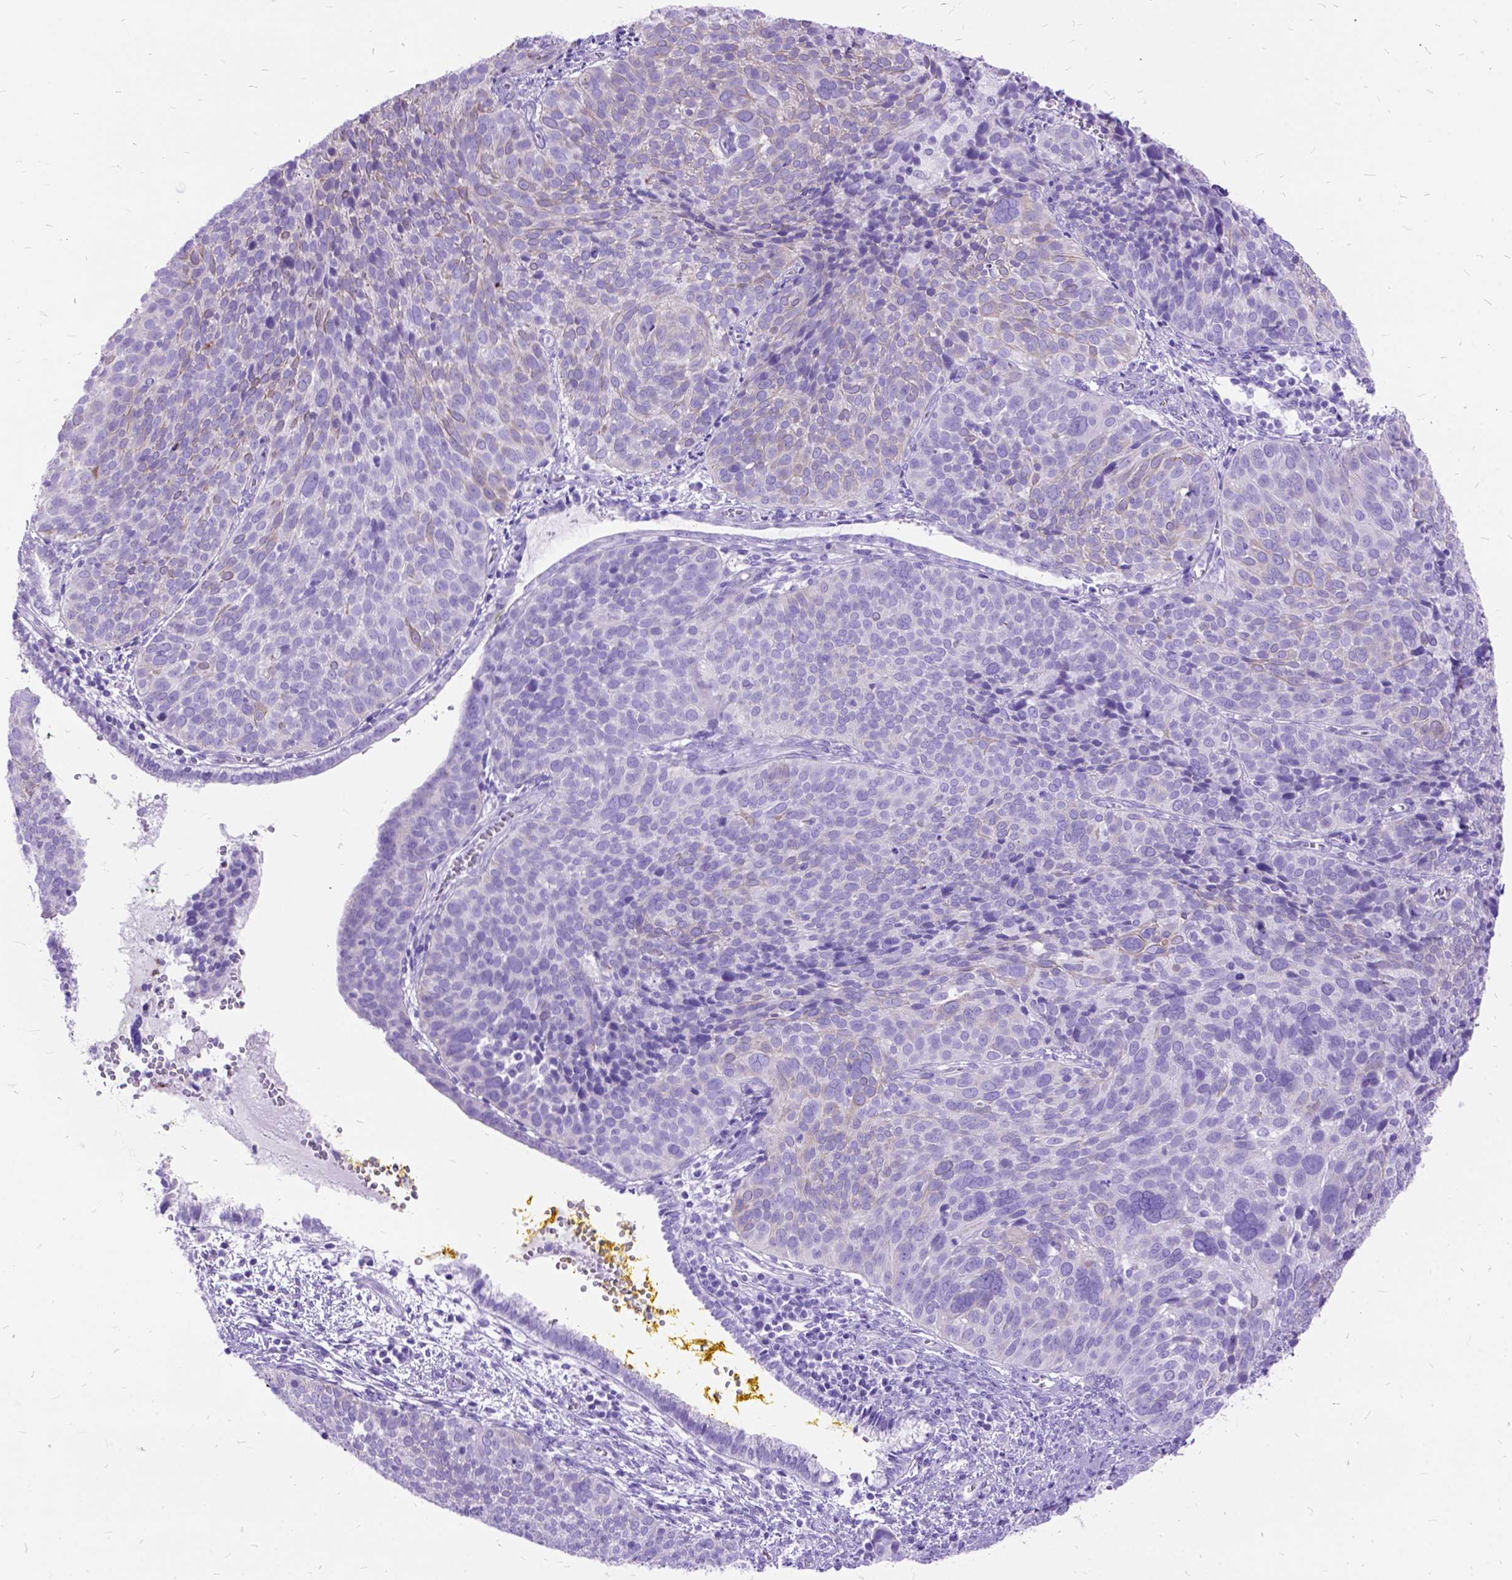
{"staining": {"intensity": "negative", "quantity": "none", "location": "none"}, "tissue": "cervical cancer", "cell_type": "Tumor cells", "image_type": "cancer", "snomed": [{"axis": "morphology", "description": "Squamous cell carcinoma, NOS"}, {"axis": "topography", "description": "Cervix"}], "caption": "Histopathology image shows no protein expression in tumor cells of cervical squamous cell carcinoma tissue. The staining is performed using DAB brown chromogen with nuclei counter-stained in using hematoxylin.", "gene": "DNAH2", "patient": {"sex": "female", "age": 39}}